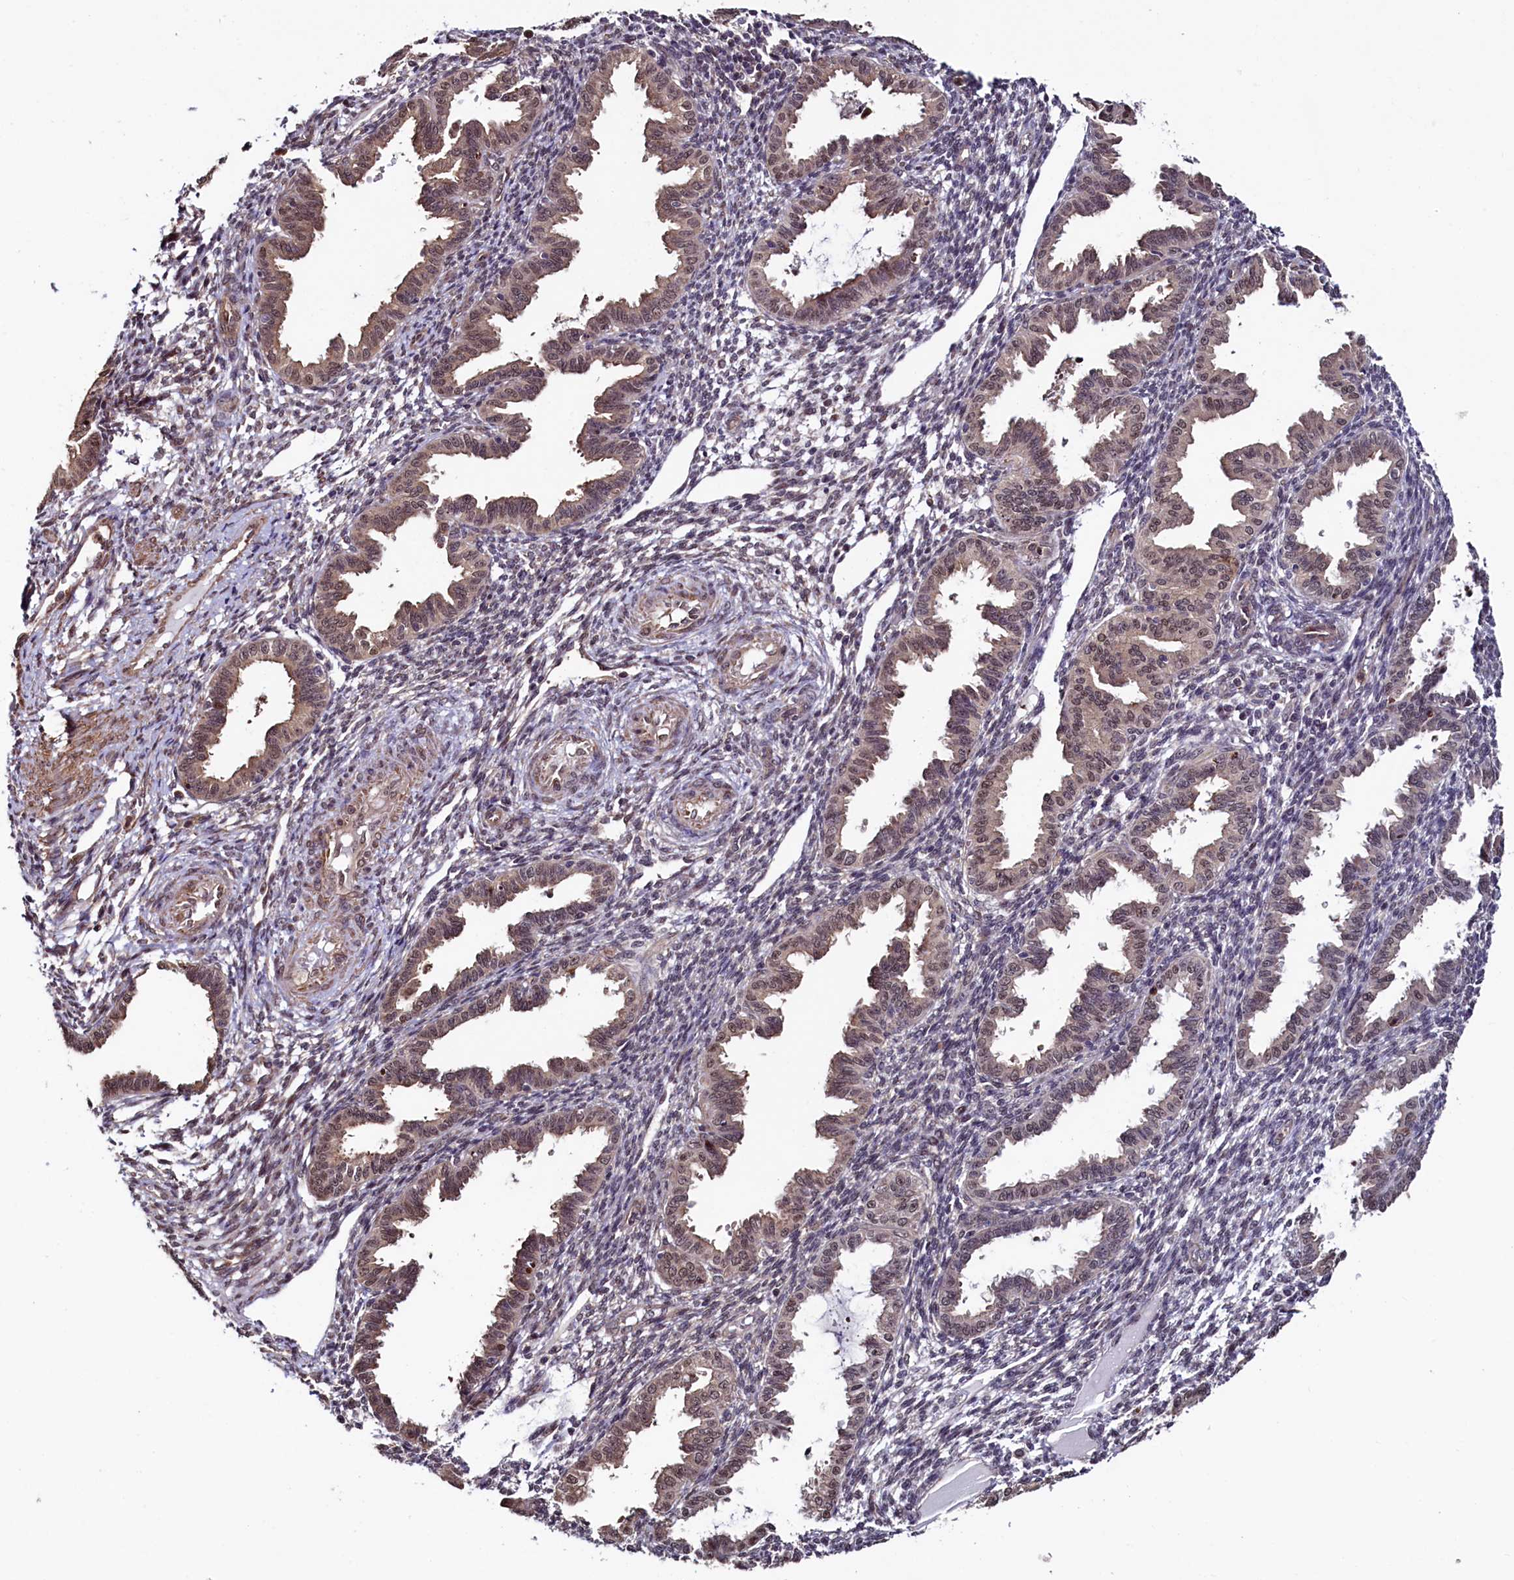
{"staining": {"intensity": "weak", "quantity": "25%-75%", "location": "nuclear"}, "tissue": "endometrium", "cell_type": "Cells in endometrial stroma", "image_type": "normal", "snomed": [{"axis": "morphology", "description": "Normal tissue, NOS"}, {"axis": "topography", "description": "Endometrium"}], "caption": "A histopathology image showing weak nuclear staining in about 25%-75% of cells in endometrial stroma in benign endometrium, as visualized by brown immunohistochemical staining.", "gene": "LEO1", "patient": {"sex": "female", "age": 33}}